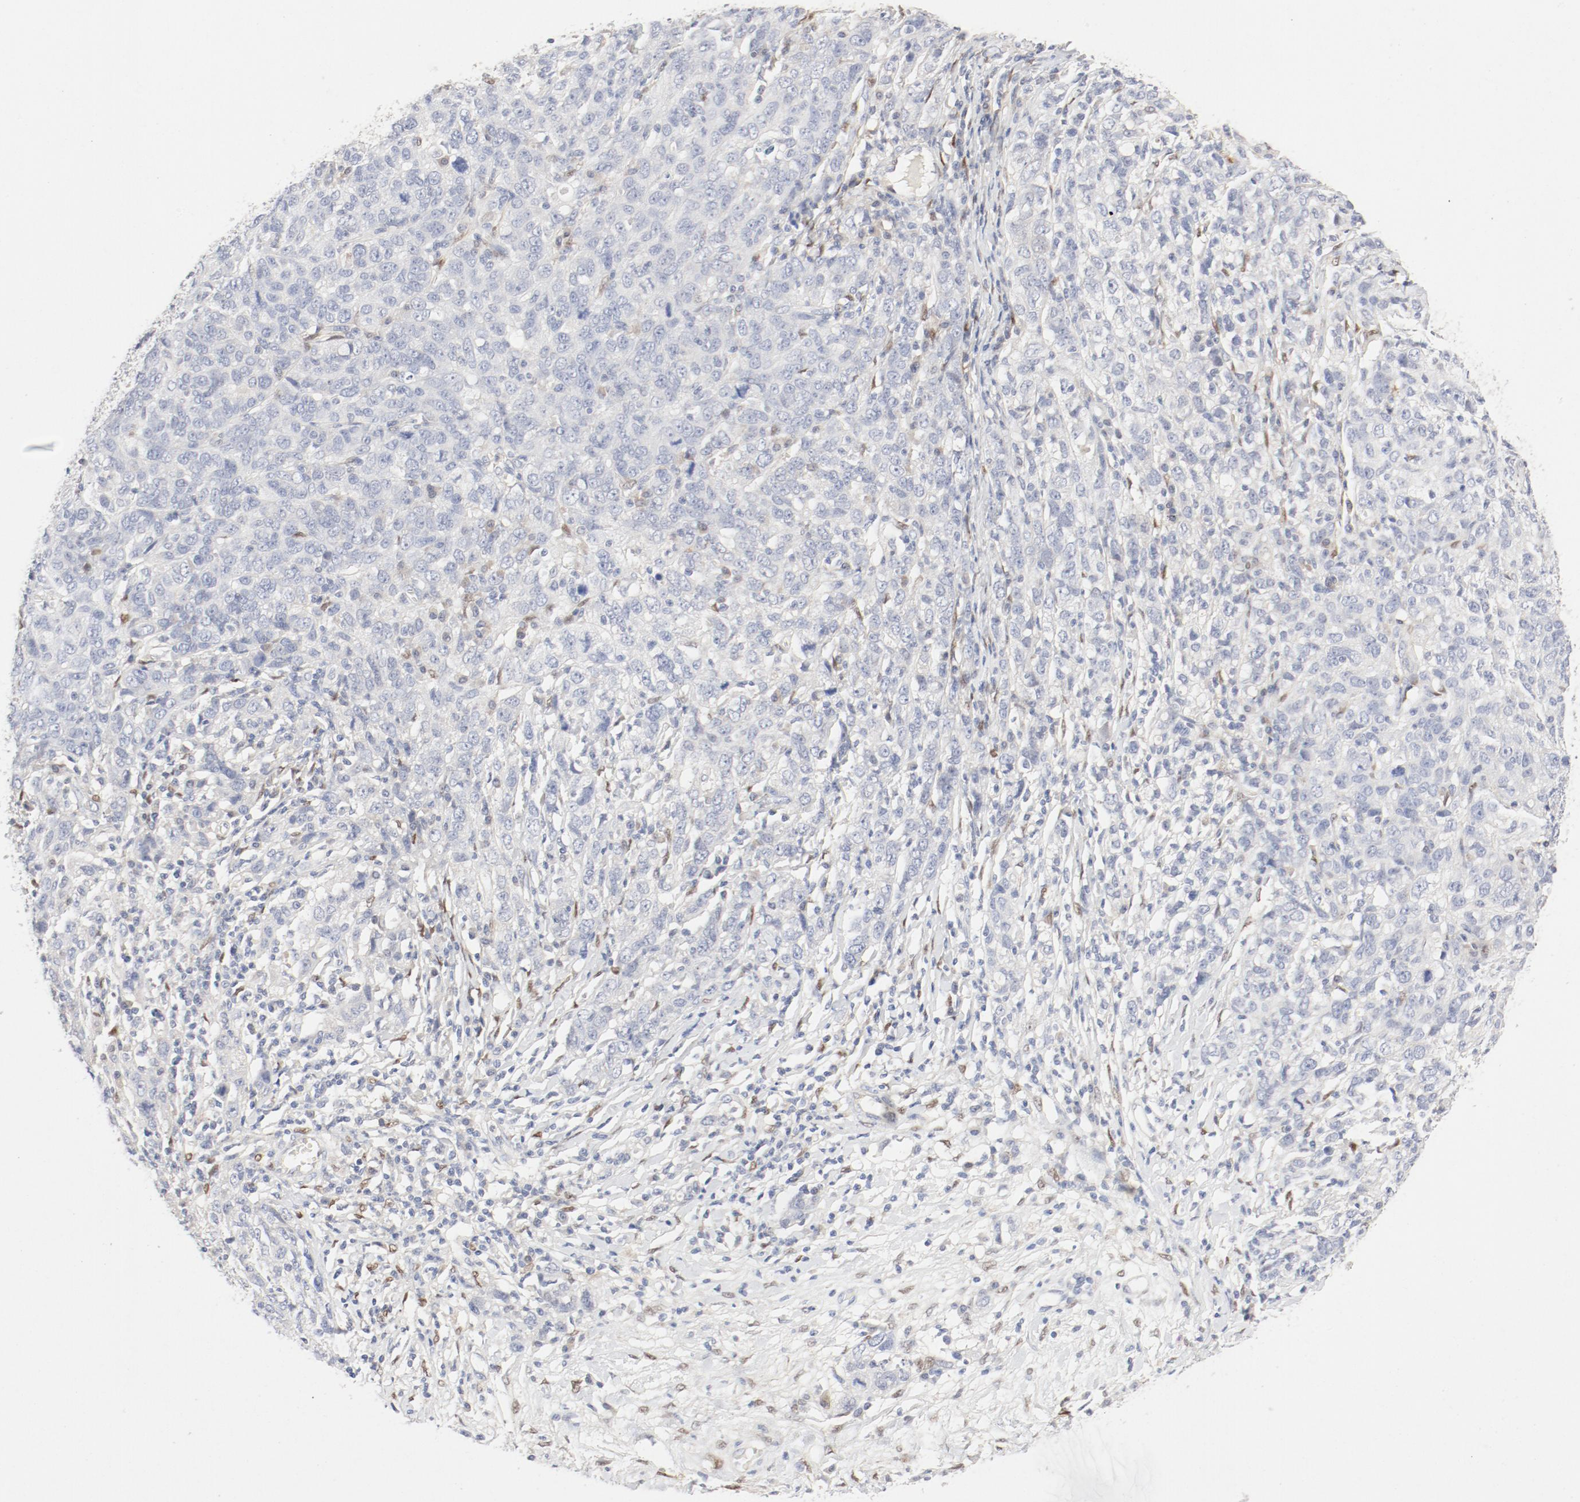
{"staining": {"intensity": "negative", "quantity": "none", "location": "none"}, "tissue": "ovarian cancer", "cell_type": "Tumor cells", "image_type": "cancer", "snomed": [{"axis": "morphology", "description": "Cystadenocarcinoma, serous, NOS"}, {"axis": "topography", "description": "Ovary"}], "caption": "High magnification brightfield microscopy of serous cystadenocarcinoma (ovarian) stained with DAB (brown) and counterstained with hematoxylin (blue): tumor cells show no significant expression. (Stains: DAB immunohistochemistry (IHC) with hematoxylin counter stain, Microscopy: brightfield microscopy at high magnification).", "gene": "PGM1", "patient": {"sex": "female", "age": 71}}